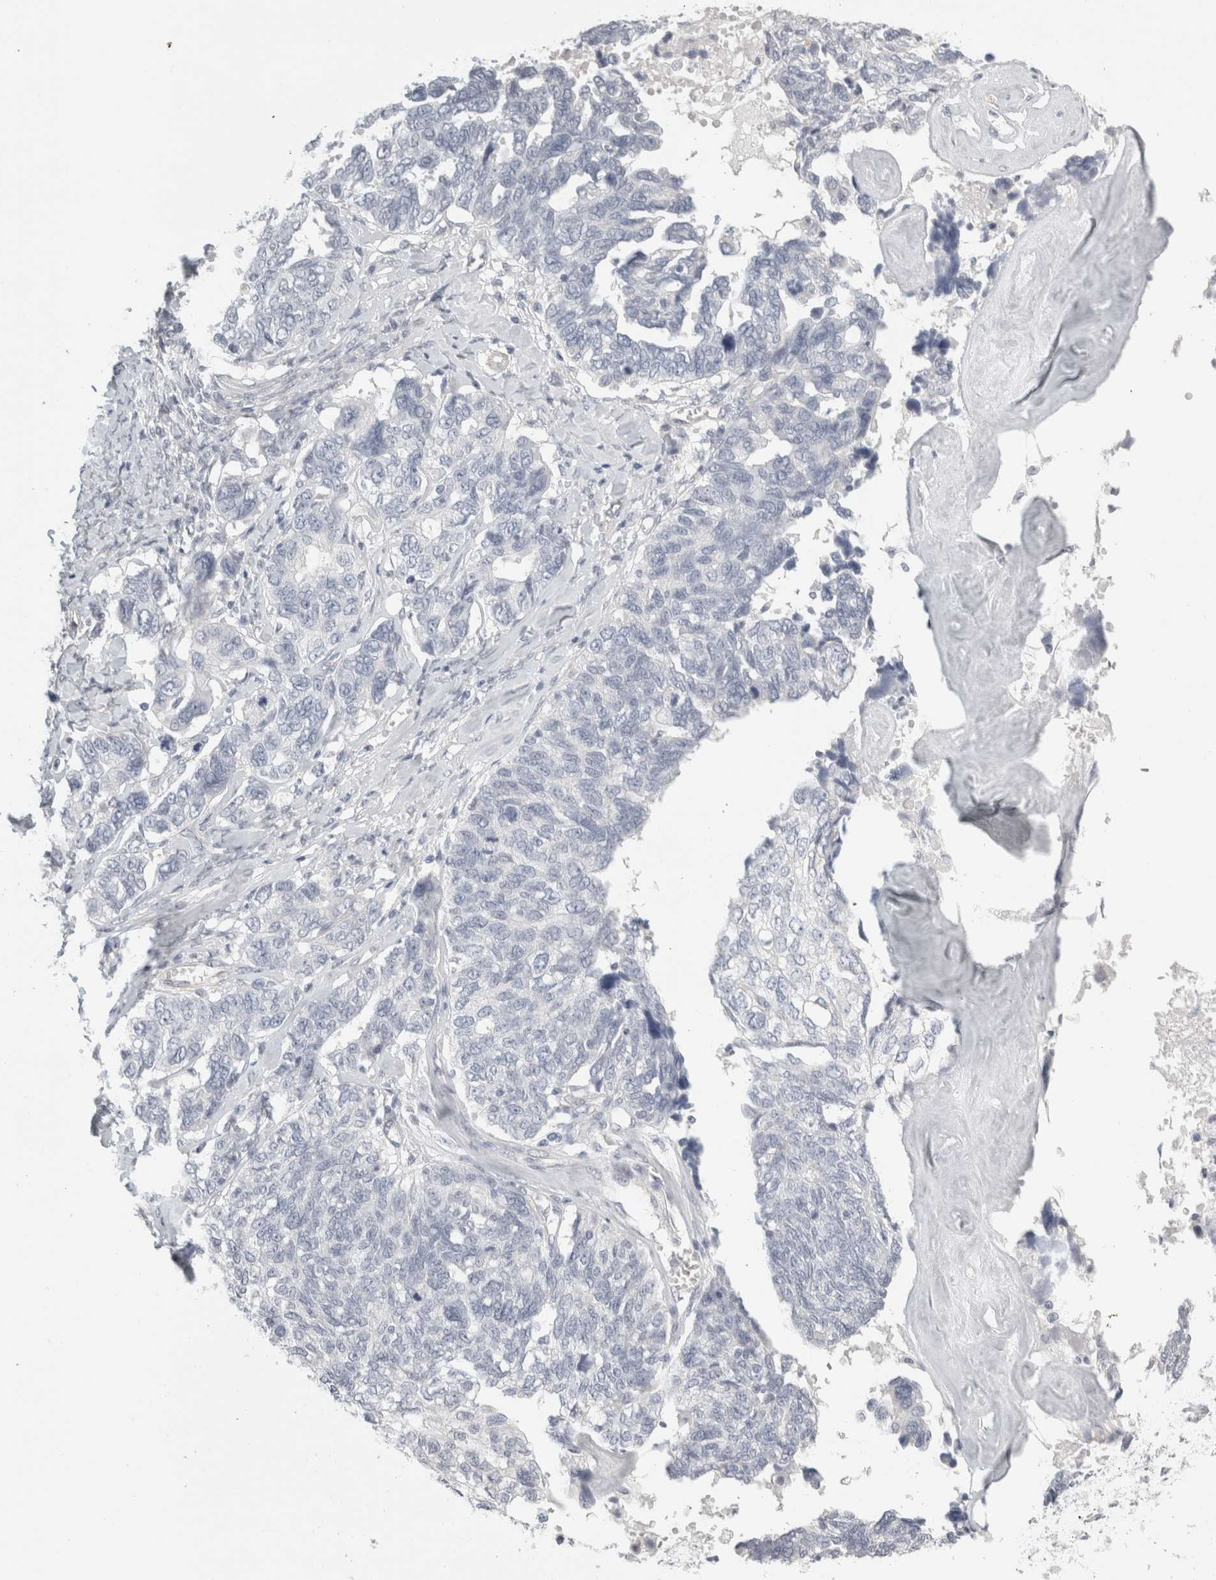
{"staining": {"intensity": "negative", "quantity": "none", "location": "none"}, "tissue": "ovarian cancer", "cell_type": "Tumor cells", "image_type": "cancer", "snomed": [{"axis": "morphology", "description": "Cystadenocarcinoma, serous, NOS"}, {"axis": "topography", "description": "Ovary"}], "caption": "High power microscopy image of an immunohistochemistry micrograph of serous cystadenocarcinoma (ovarian), revealing no significant expression in tumor cells.", "gene": "FBLIM1", "patient": {"sex": "female", "age": 79}}